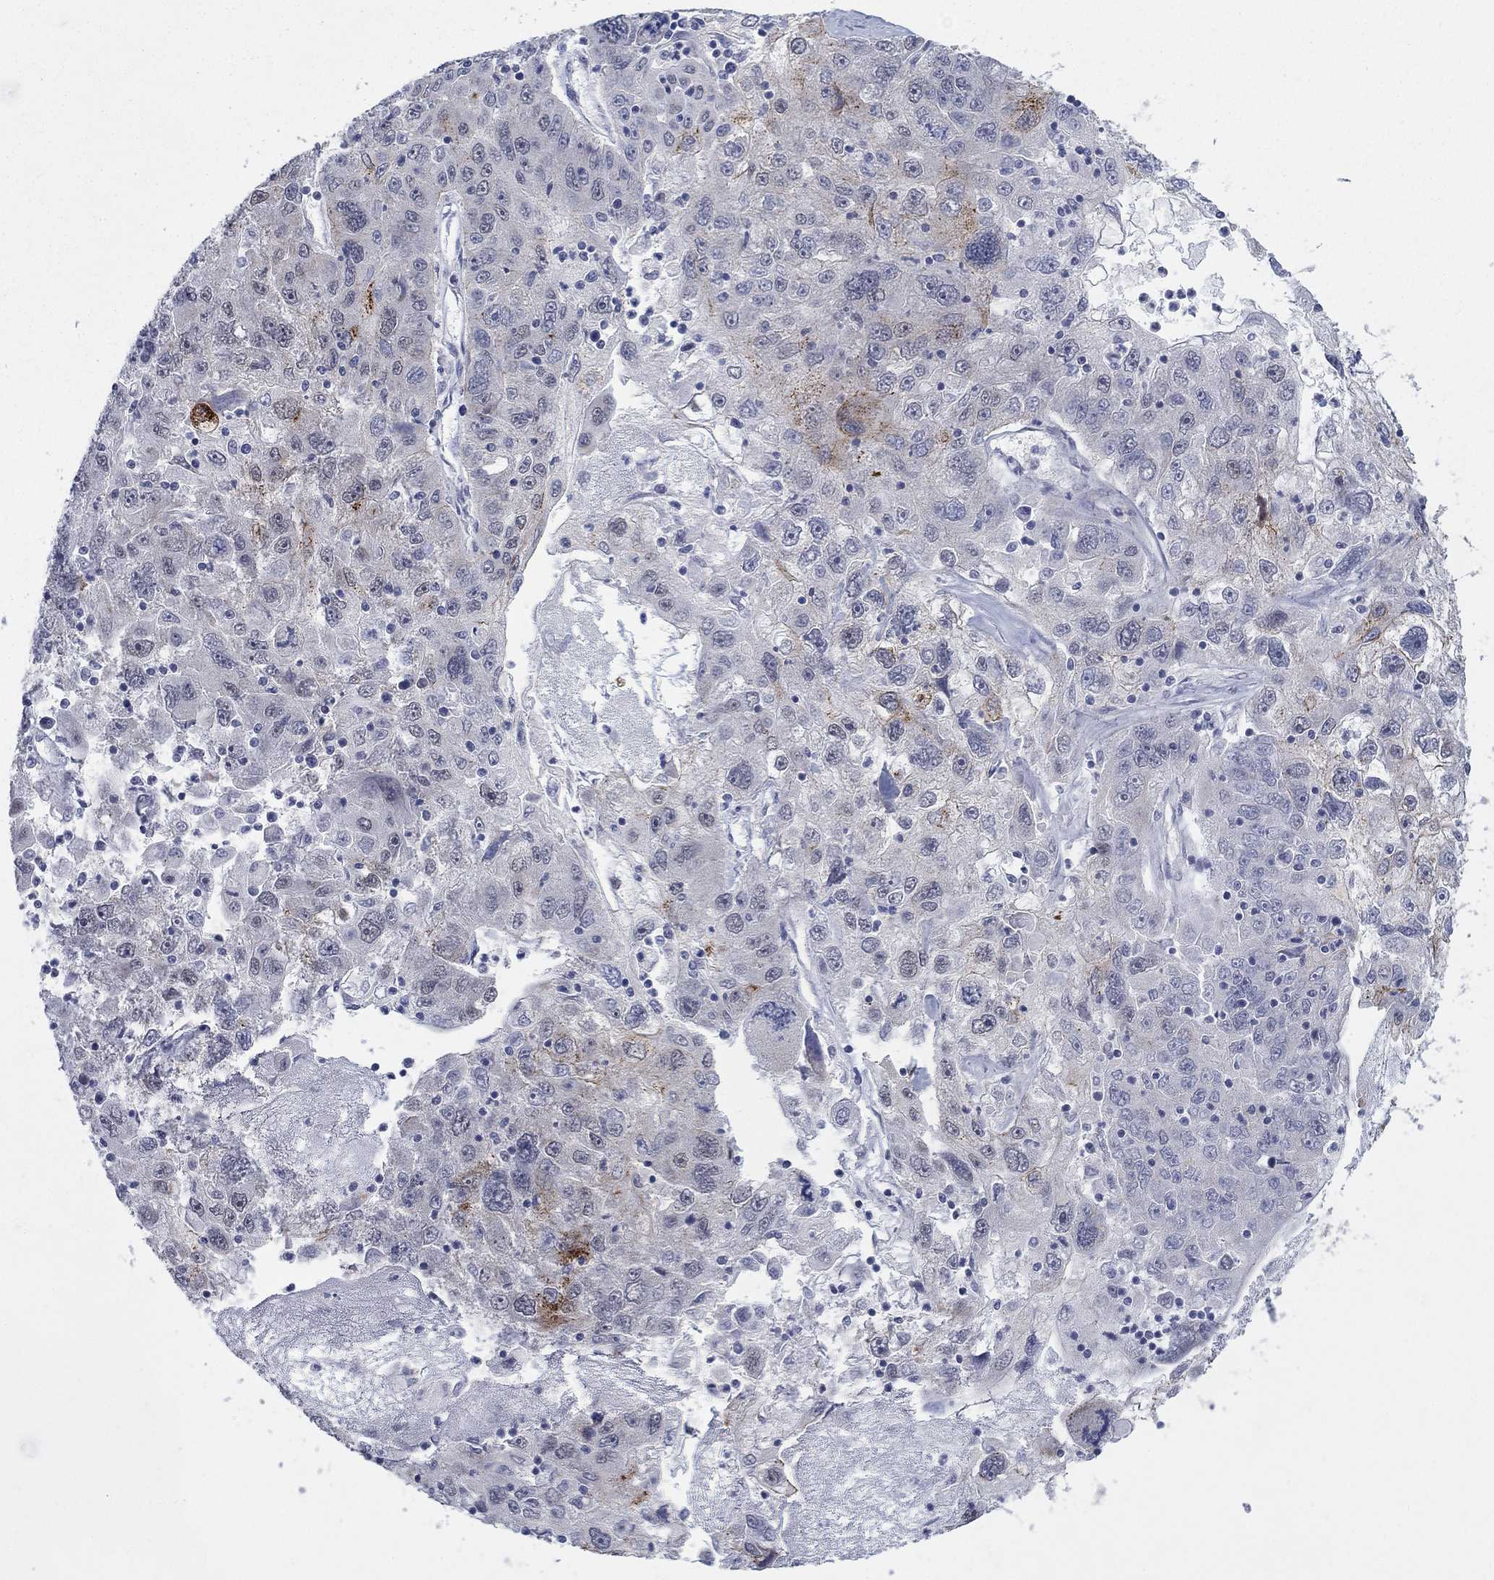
{"staining": {"intensity": "strong", "quantity": "<25%", "location": "cytoplasmic/membranous"}, "tissue": "stomach cancer", "cell_type": "Tumor cells", "image_type": "cancer", "snomed": [{"axis": "morphology", "description": "Adenocarcinoma, NOS"}, {"axis": "topography", "description": "Stomach"}], "caption": "Immunohistochemical staining of stomach cancer displays medium levels of strong cytoplasmic/membranous positivity in approximately <25% of tumor cells.", "gene": "SDC1", "patient": {"sex": "male", "age": 56}}